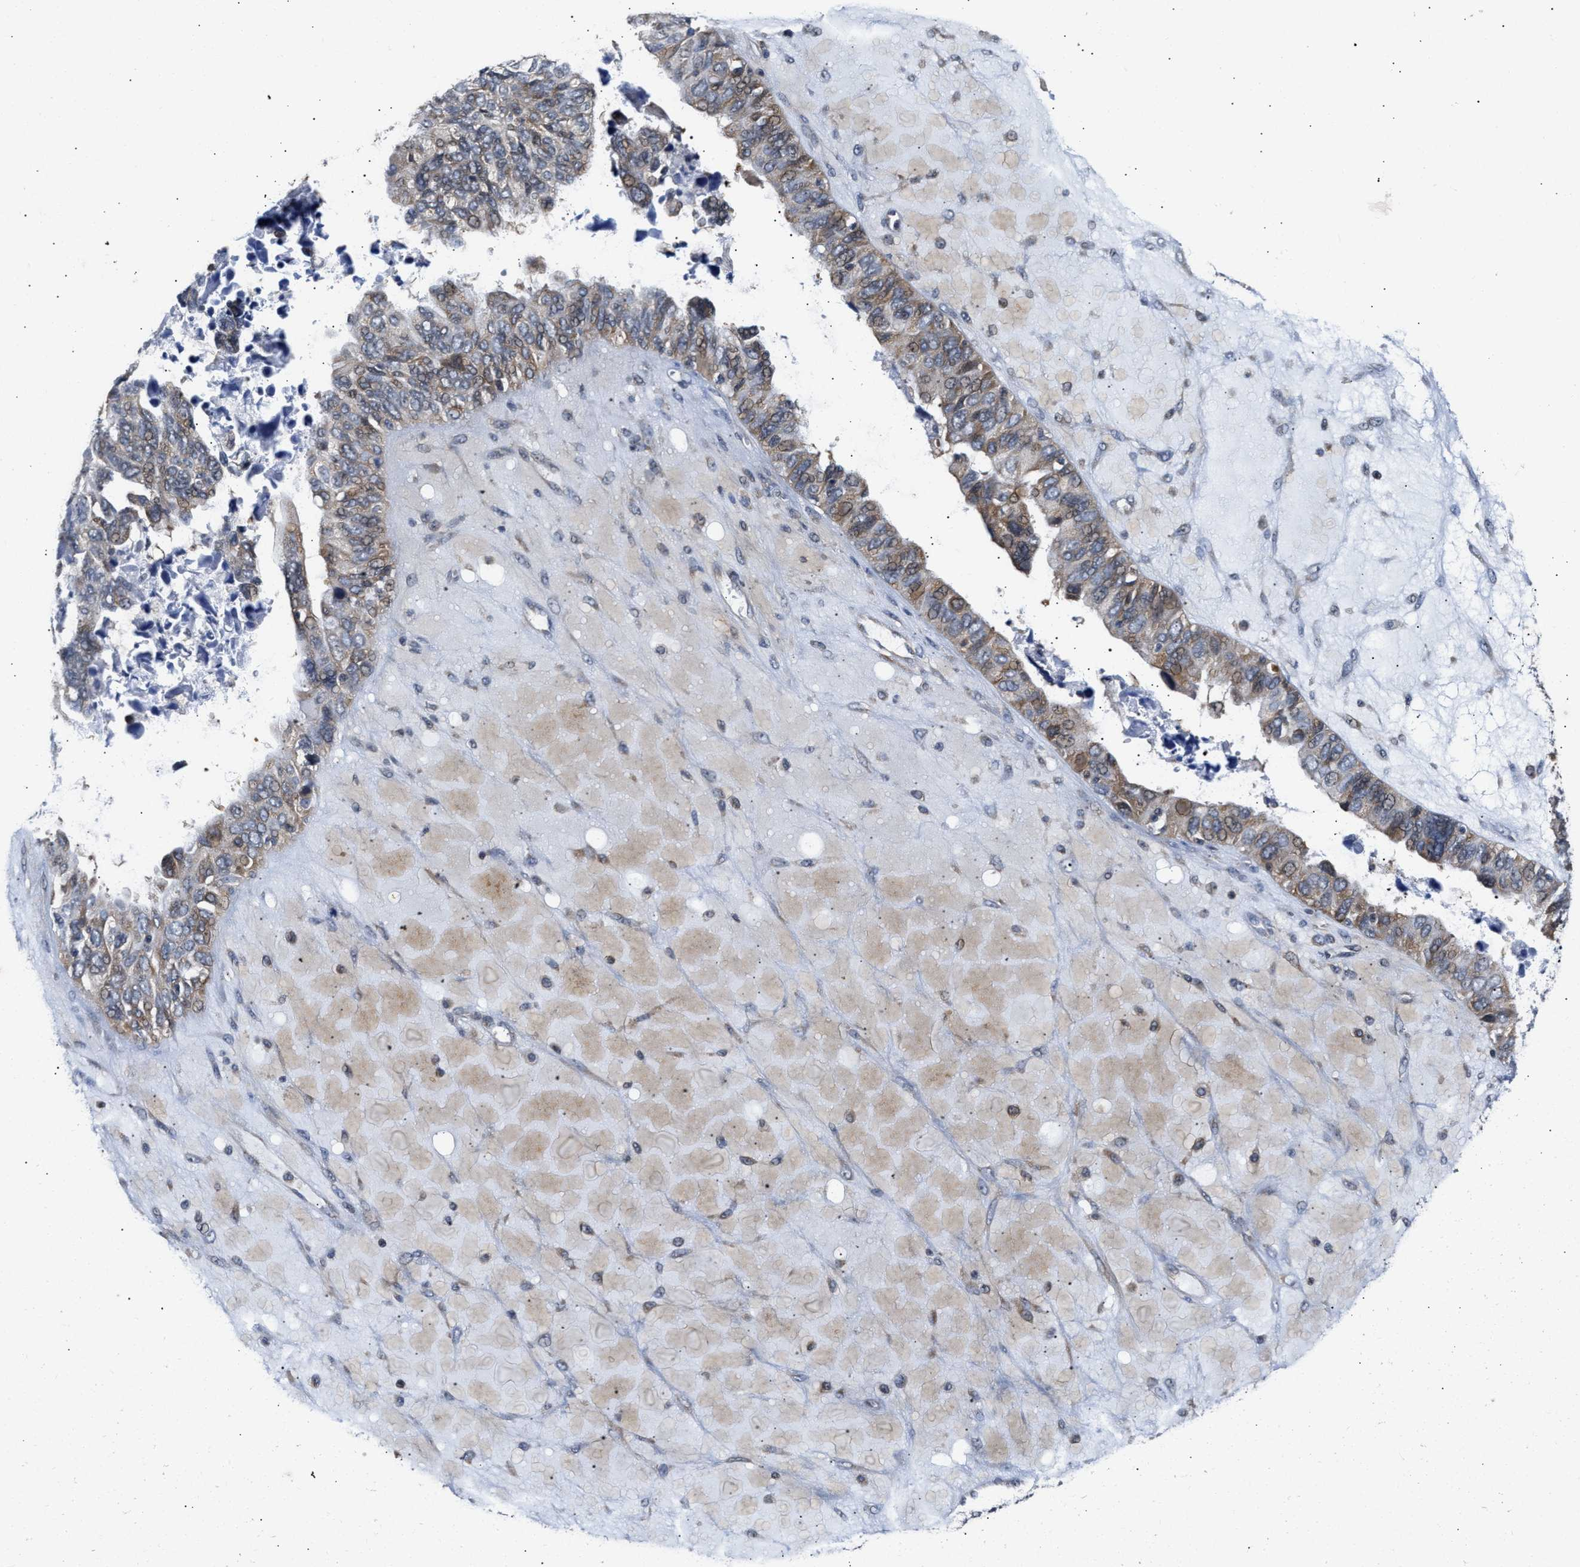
{"staining": {"intensity": "moderate", "quantity": "25%-75%", "location": "cytoplasmic/membranous"}, "tissue": "ovarian cancer", "cell_type": "Tumor cells", "image_type": "cancer", "snomed": [{"axis": "morphology", "description": "Cystadenocarcinoma, serous, NOS"}, {"axis": "topography", "description": "Ovary"}], "caption": "An immunohistochemistry (IHC) micrograph of neoplastic tissue is shown. Protein staining in brown highlights moderate cytoplasmic/membranous positivity in serous cystadenocarcinoma (ovarian) within tumor cells.", "gene": "CLIP2", "patient": {"sex": "female", "age": 79}}